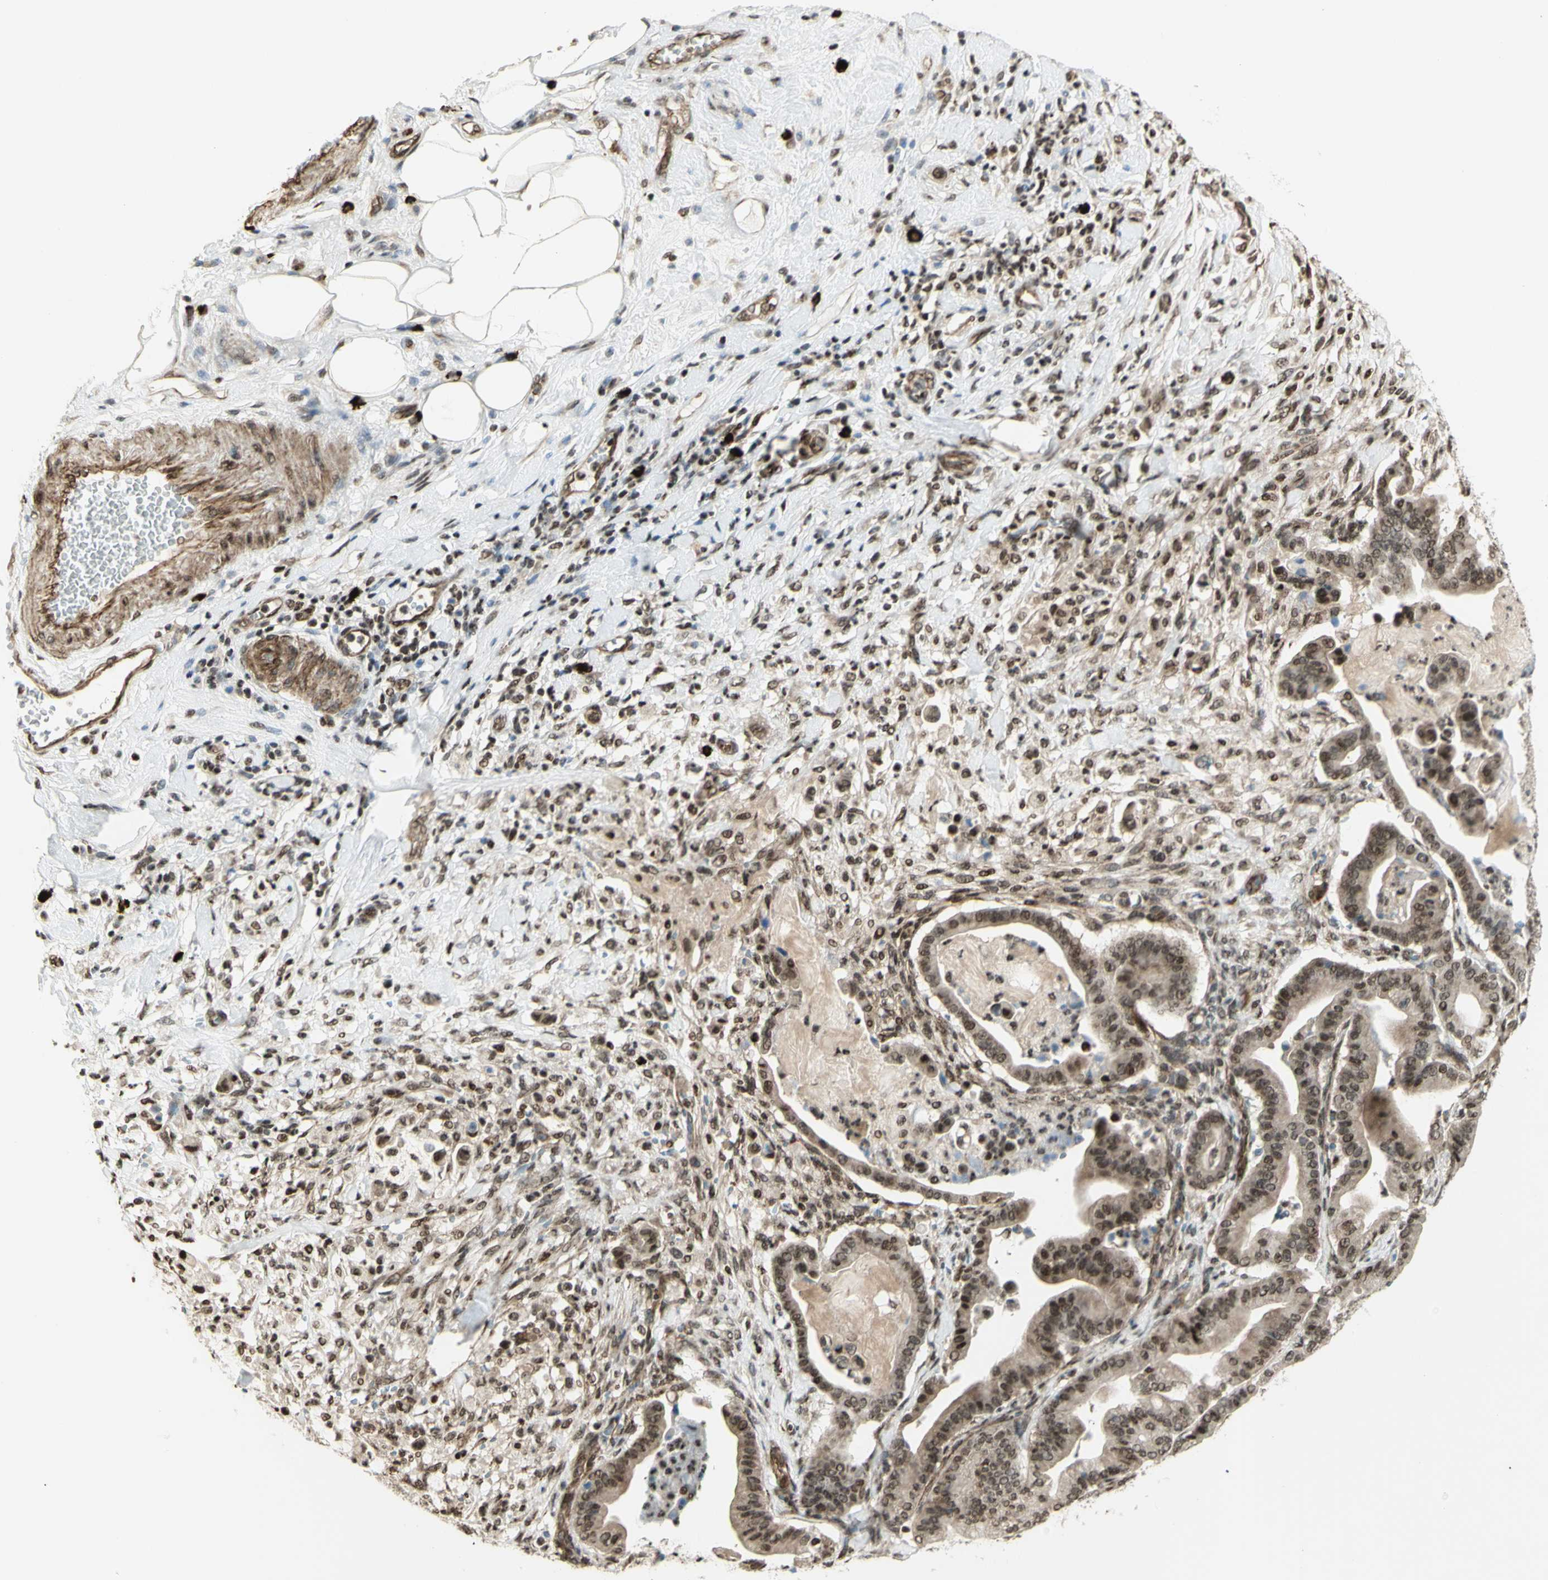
{"staining": {"intensity": "moderate", "quantity": ">75%", "location": "nuclear"}, "tissue": "pancreatic cancer", "cell_type": "Tumor cells", "image_type": "cancer", "snomed": [{"axis": "morphology", "description": "Adenocarcinoma, NOS"}, {"axis": "topography", "description": "Pancreas"}], "caption": "Immunohistochemistry (IHC) photomicrograph of neoplastic tissue: pancreatic cancer (adenocarcinoma) stained using immunohistochemistry displays medium levels of moderate protein expression localized specifically in the nuclear of tumor cells, appearing as a nuclear brown color.", "gene": "ZMYM6", "patient": {"sex": "male", "age": 63}}